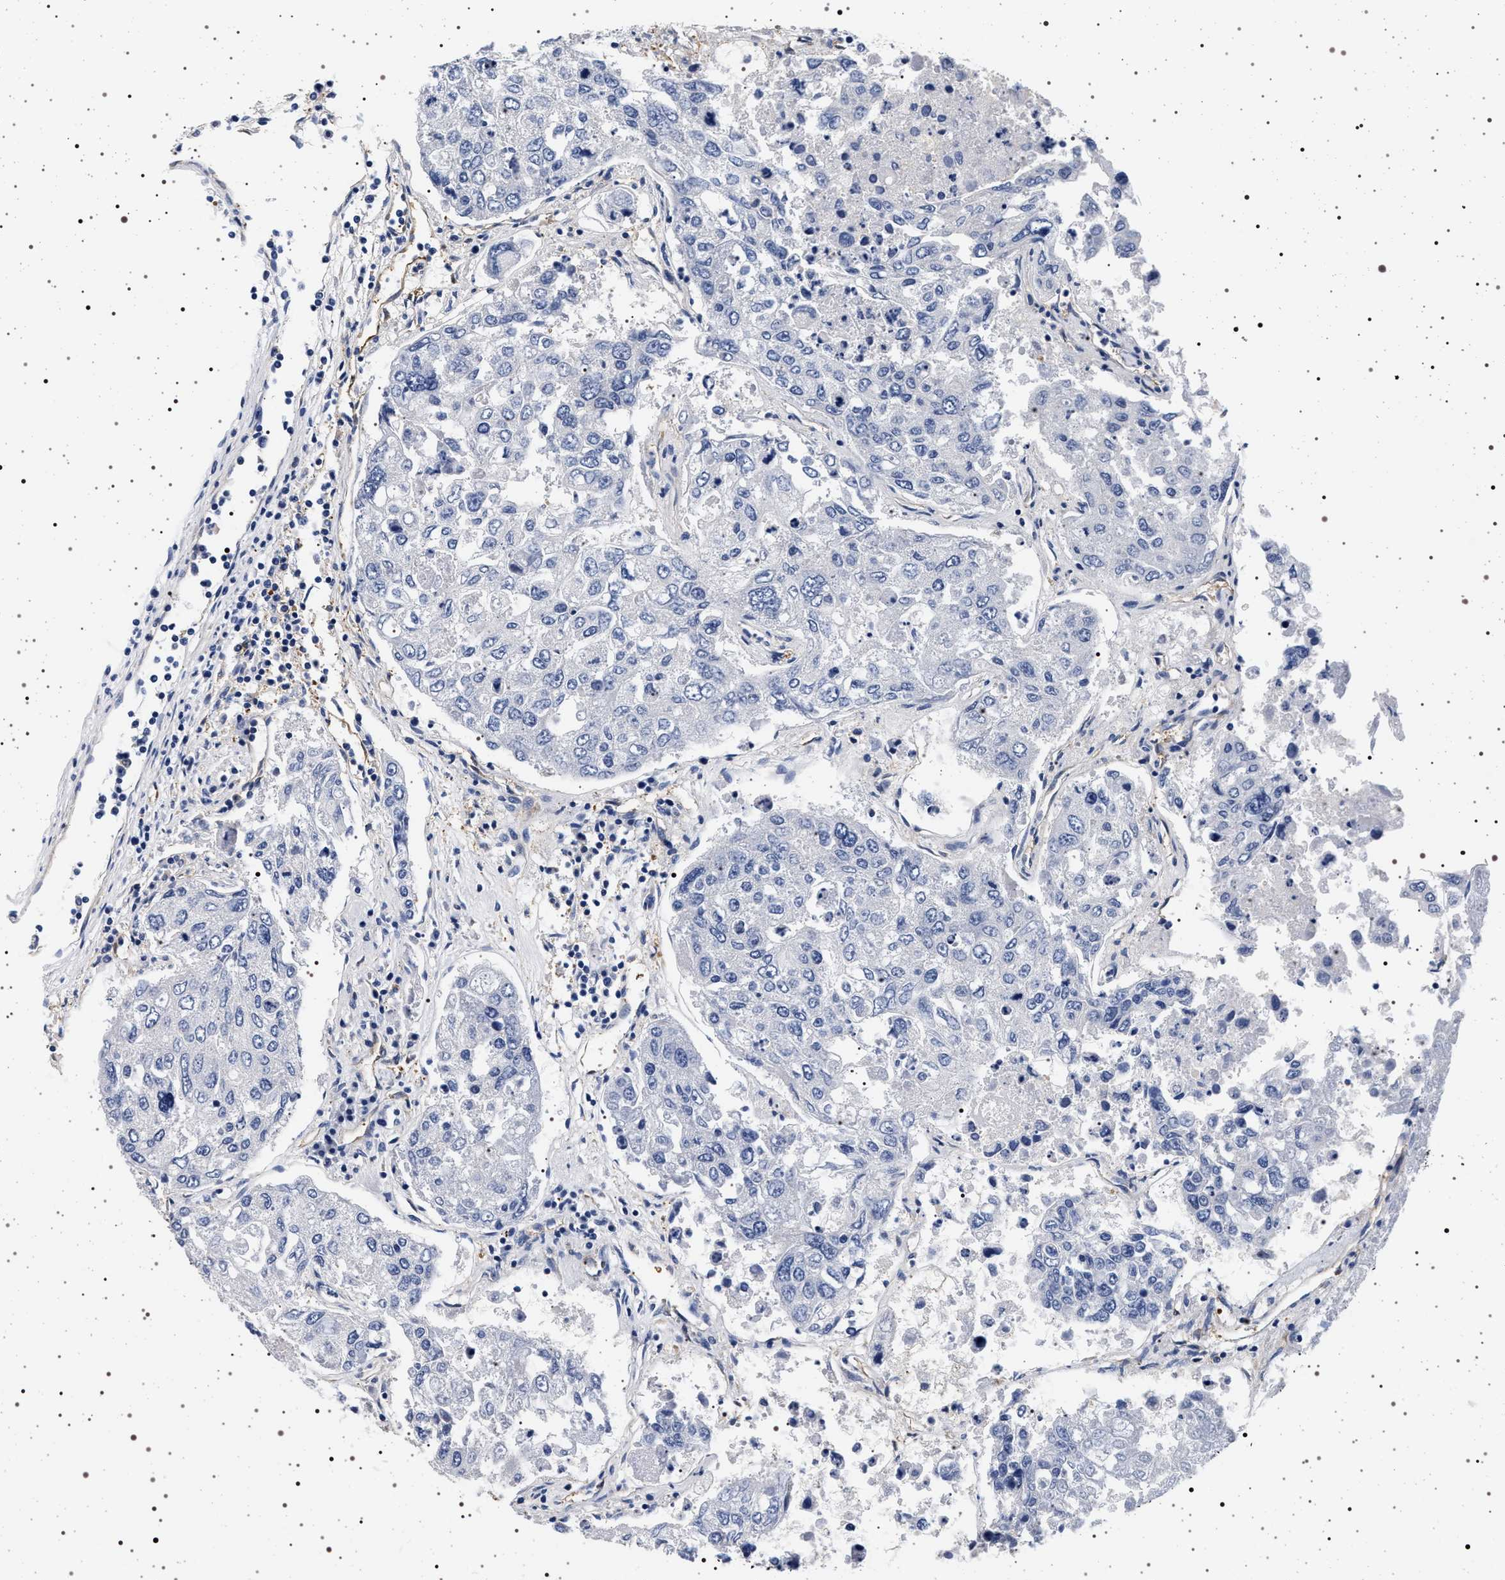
{"staining": {"intensity": "negative", "quantity": "none", "location": "none"}, "tissue": "urothelial cancer", "cell_type": "Tumor cells", "image_type": "cancer", "snomed": [{"axis": "morphology", "description": "Urothelial carcinoma, High grade"}, {"axis": "topography", "description": "Lymph node"}, {"axis": "topography", "description": "Urinary bladder"}], "caption": "There is no significant positivity in tumor cells of urothelial carcinoma (high-grade).", "gene": "HSD17B1", "patient": {"sex": "male", "age": 51}}